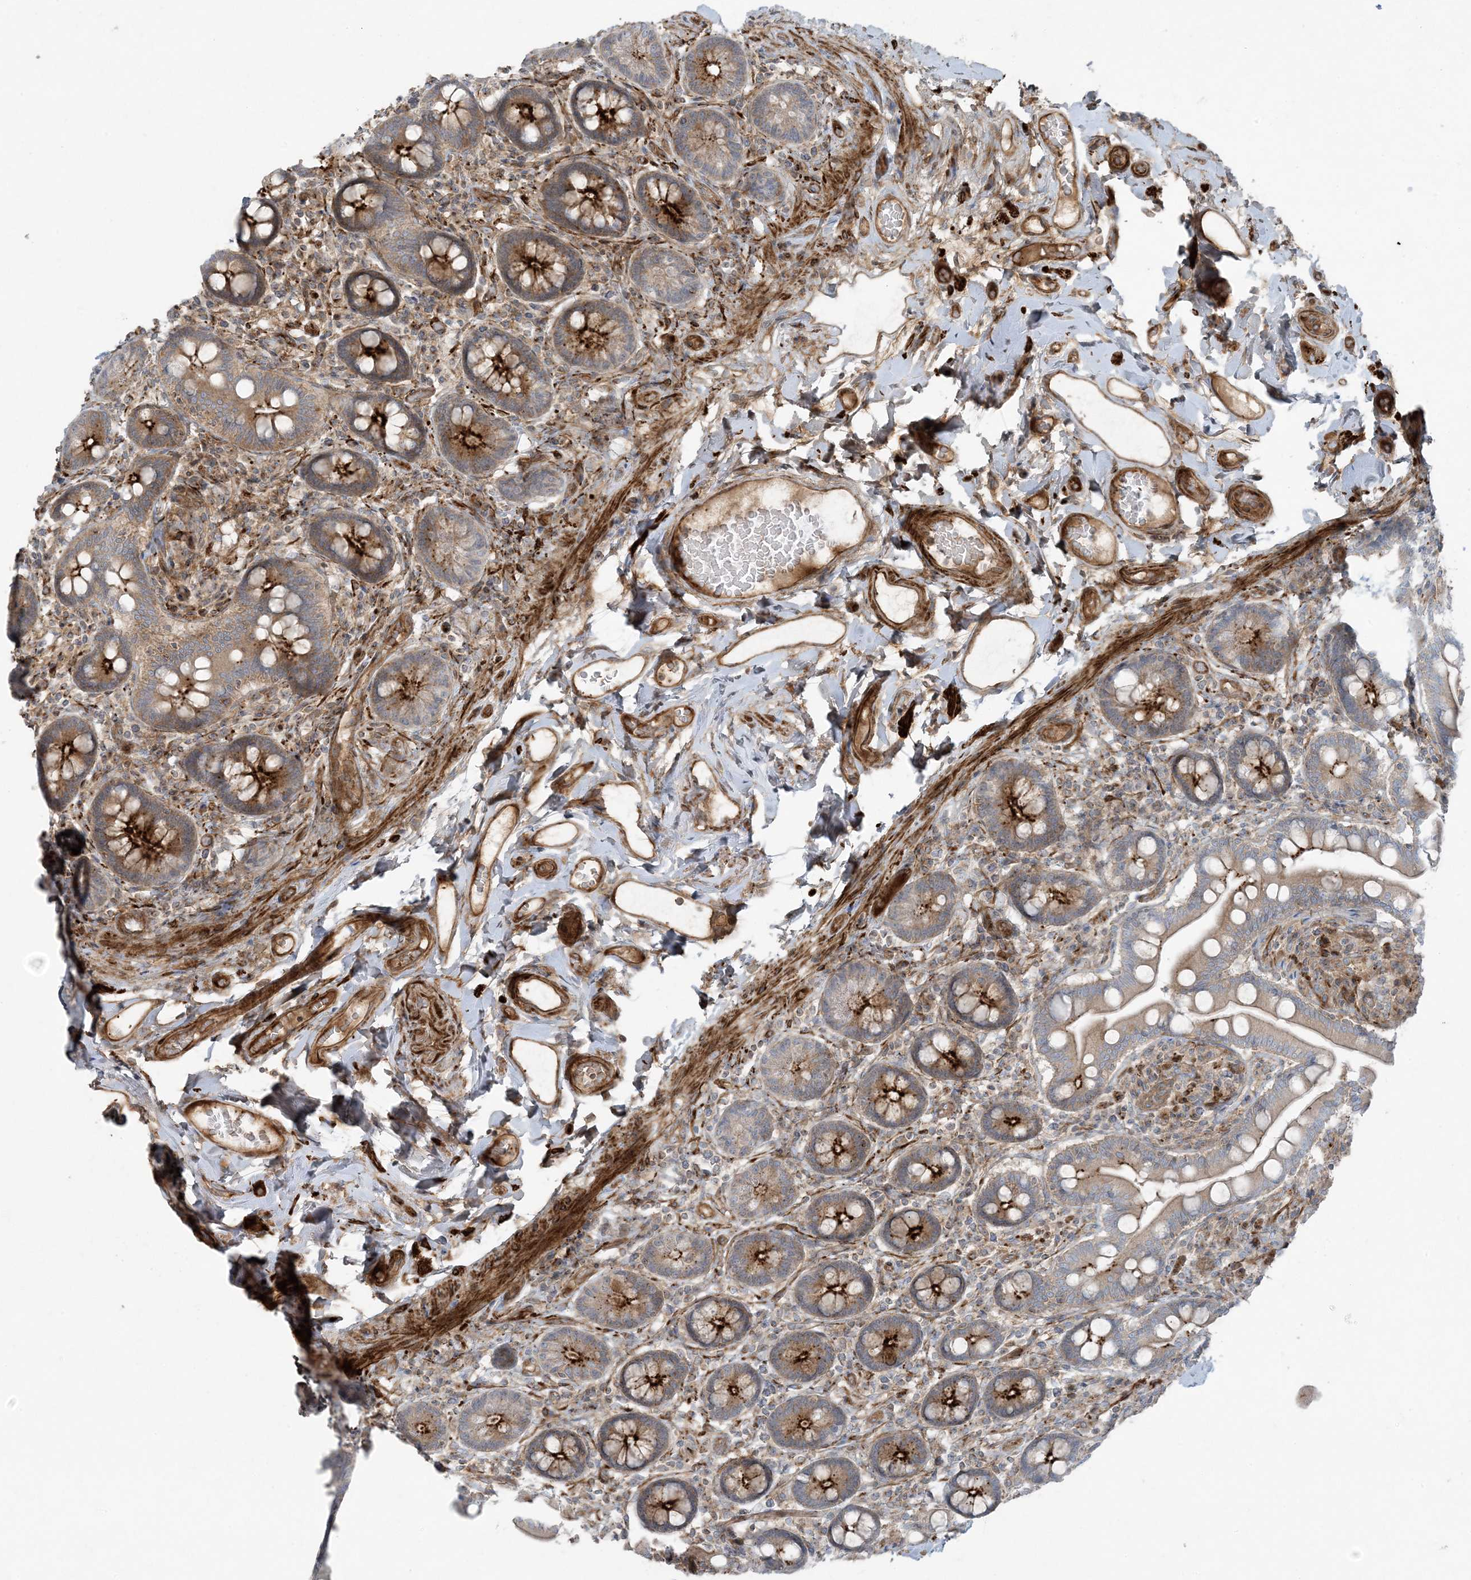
{"staining": {"intensity": "strong", "quantity": "25%-75%", "location": "cytoplasmic/membranous"}, "tissue": "small intestine", "cell_type": "Glandular cells", "image_type": "normal", "snomed": [{"axis": "morphology", "description": "Normal tissue, NOS"}, {"axis": "topography", "description": "Small intestine"}], "caption": "Immunohistochemistry (IHC) photomicrograph of normal small intestine: human small intestine stained using IHC demonstrates high levels of strong protein expression localized specifically in the cytoplasmic/membranous of glandular cells, appearing as a cytoplasmic/membranous brown color.", "gene": "PIK3R4", "patient": {"sex": "female", "age": 64}}